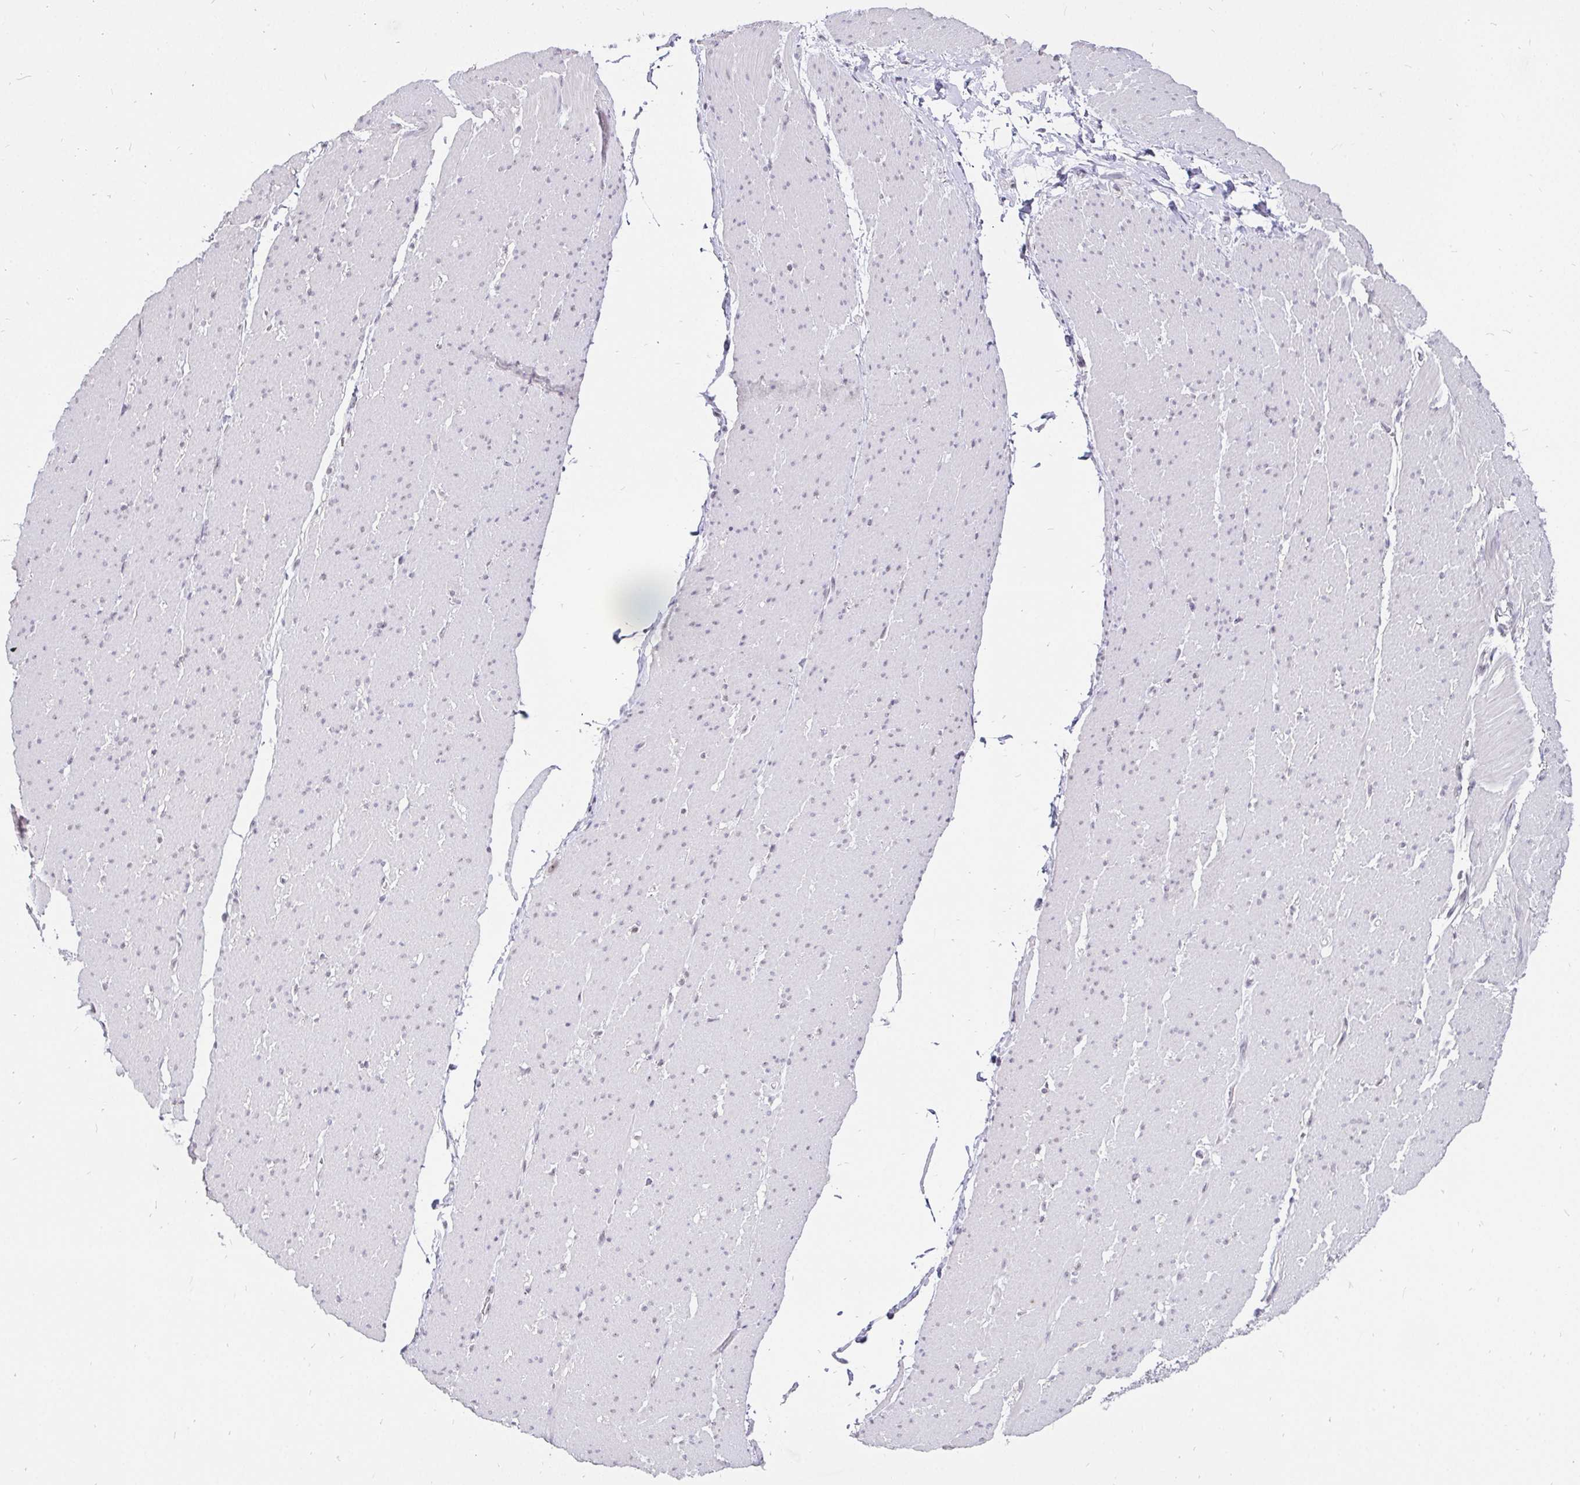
{"staining": {"intensity": "negative", "quantity": "none", "location": "none"}, "tissue": "smooth muscle", "cell_type": "Smooth muscle cells", "image_type": "normal", "snomed": [{"axis": "morphology", "description": "Normal tissue, NOS"}, {"axis": "topography", "description": "Smooth muscle"}, {"axis": "topography", "description": "Rectum"}], "caption": "This image is of benign smooth muscle stained with immunohistochemistry to label a protein in brown with the nuclei are counter-stained blue. There is no expression in smooth muscle cells. (IHC, brightfield microscopy, high magnification).", "gene": "ZNF860", "patient": {"sex": "male", "age": 53}}